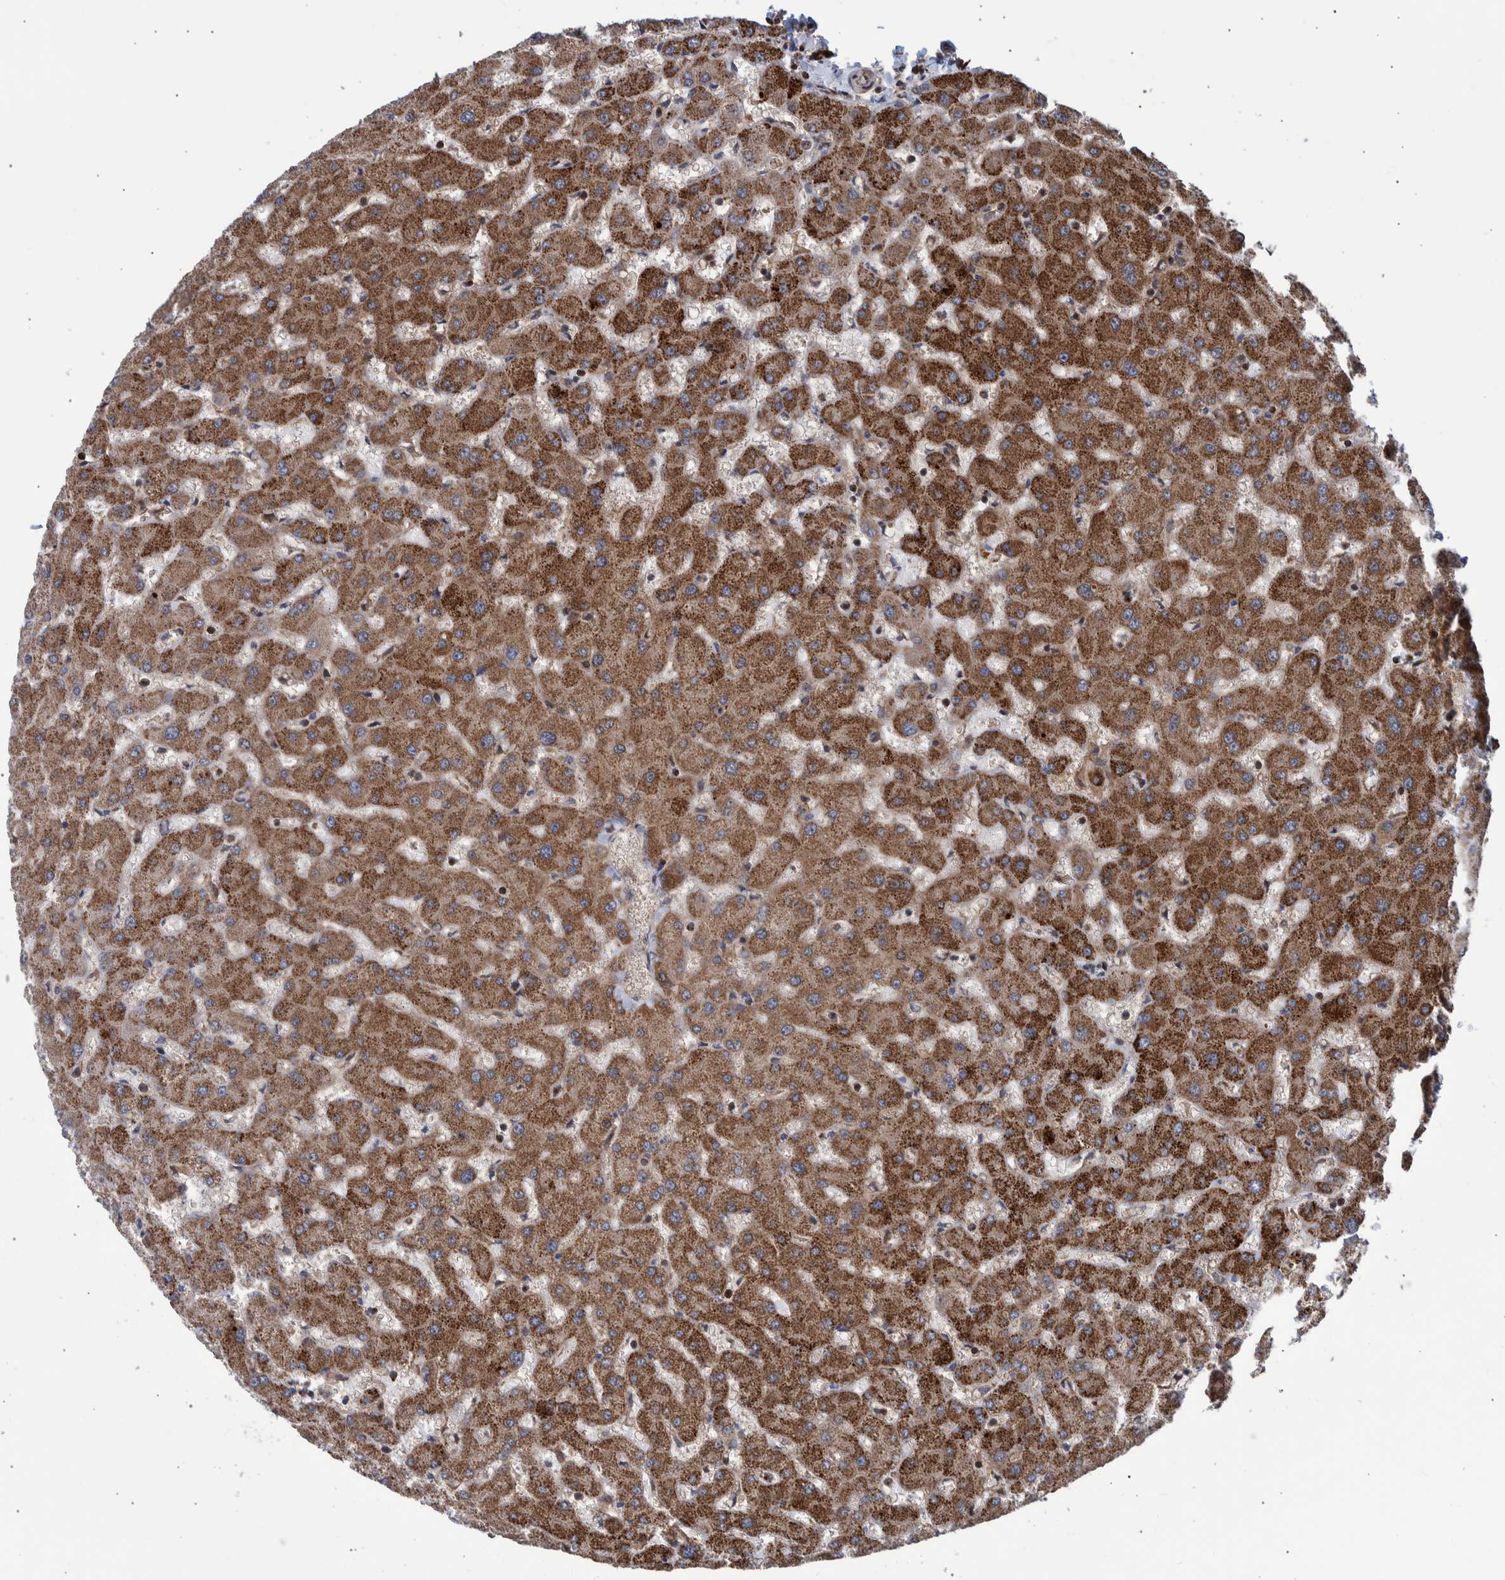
{"staining": {"intensity": "weak", "quantity": "<25%", "location": "cytoplasmic/membranous"}, "tissue": "liver", "cell_type": "Cholangiocytes", "image_type": "normal", "snomed": [{"axis": "morphology", "description": "Normal tissue, NOS"}, {"axis": "topography", "description": "Liver"}], "caption": "An image of human liver is negative for staining in cholangiocytes. (Brightfield microscopy of DAB (3,3'-diaminobenzidine) immunohistochemistry (IHC) at high magnification).", "gene": "SHISA6", "patient": {"sex": "female", "age": 63}}